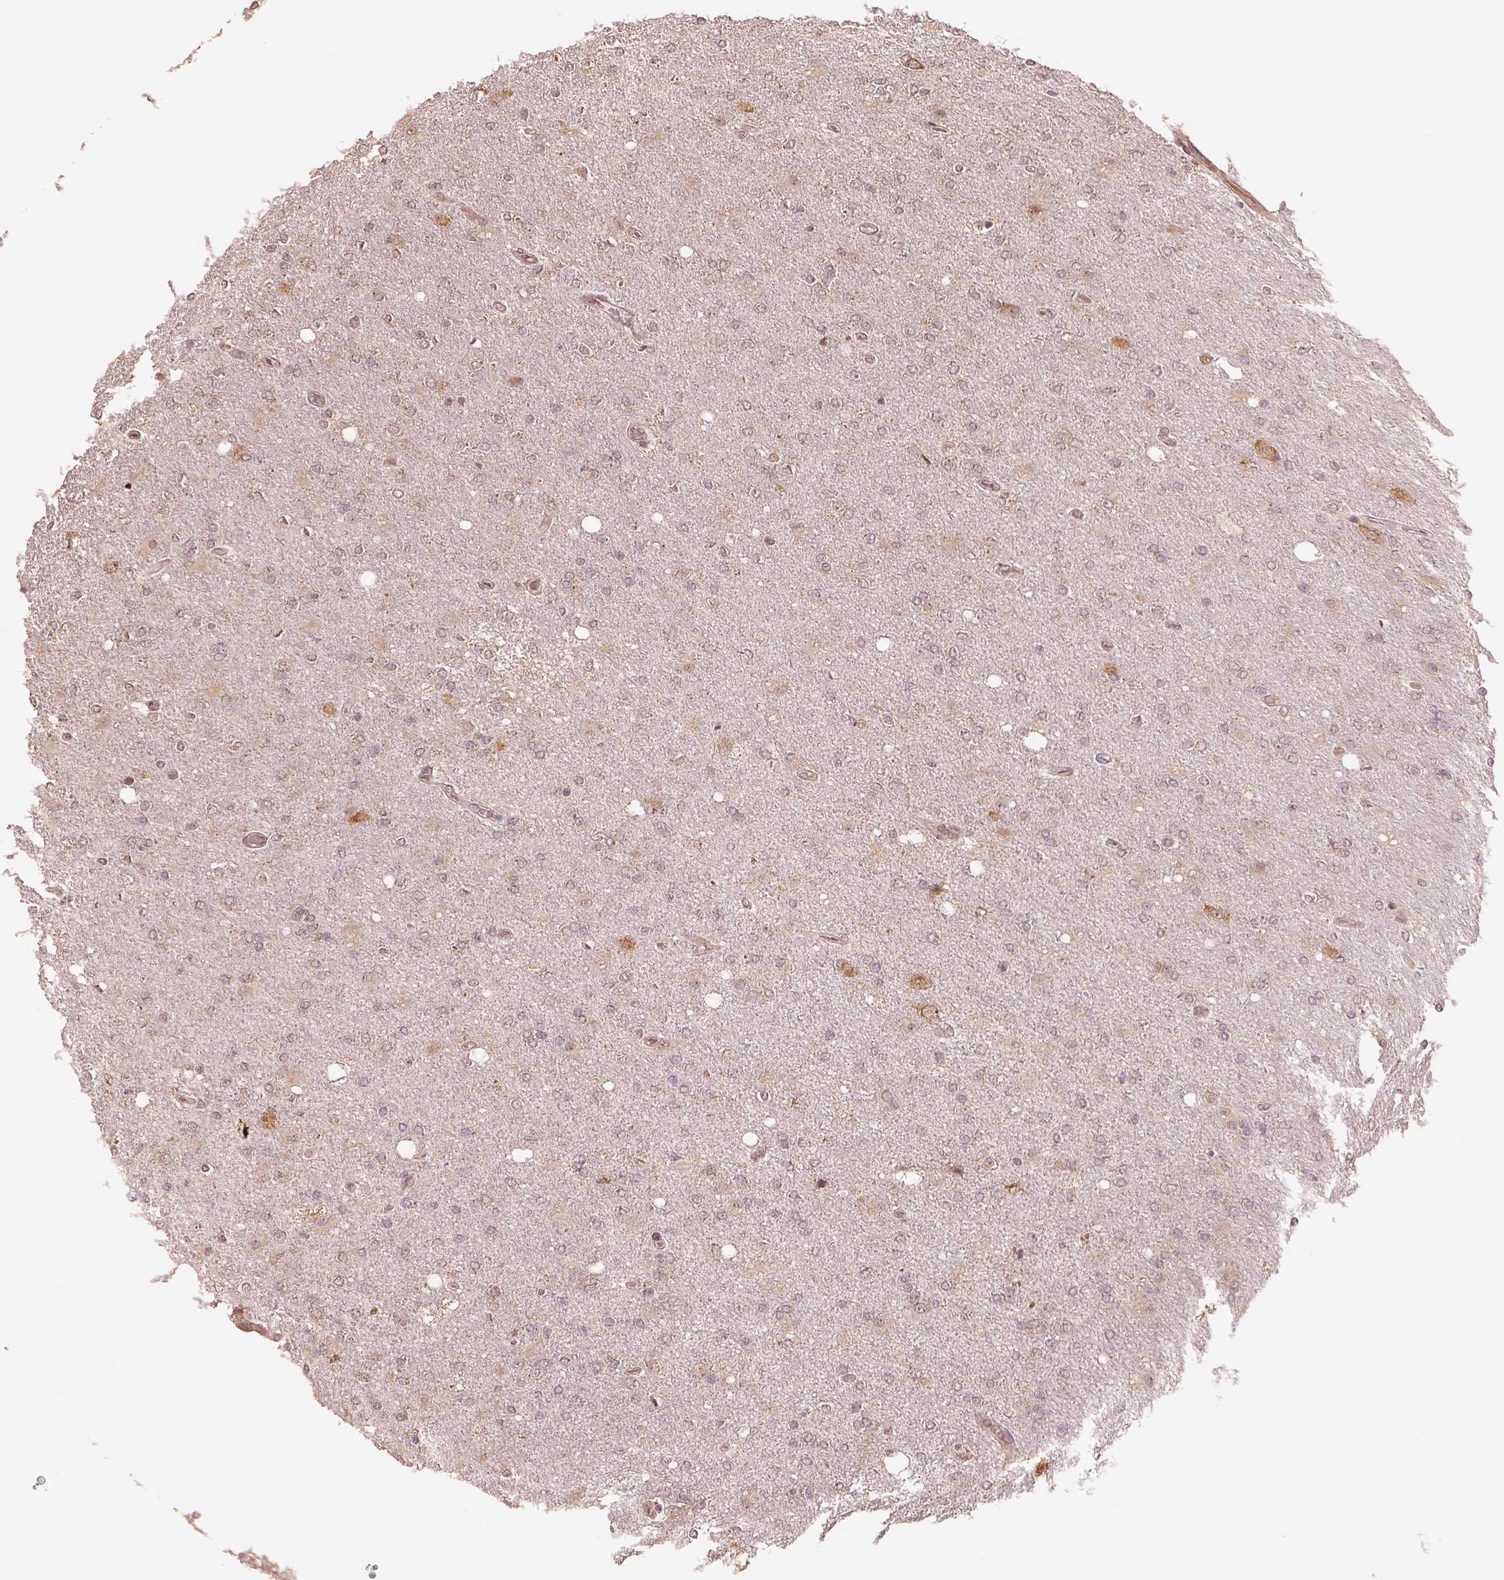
{"staining": {"intensity": "weak", "quantity": "<25%", "location": "cytoplasmic/membranous"}, "tissue": "glioma", "cell_type": "Tumor cells", "image_type": "cancer", "snomed": [{"axis": "morphology", "description": "Glioma, malignant, High grade"}, {"axis": "topography", "description": "Cerebral cortex"}], "caption": "The image exhibits no staining of tumor cells in malignant high-grade glioma.", "gene": "RPS5", "patient": {"sex": "male", "age": 70}}